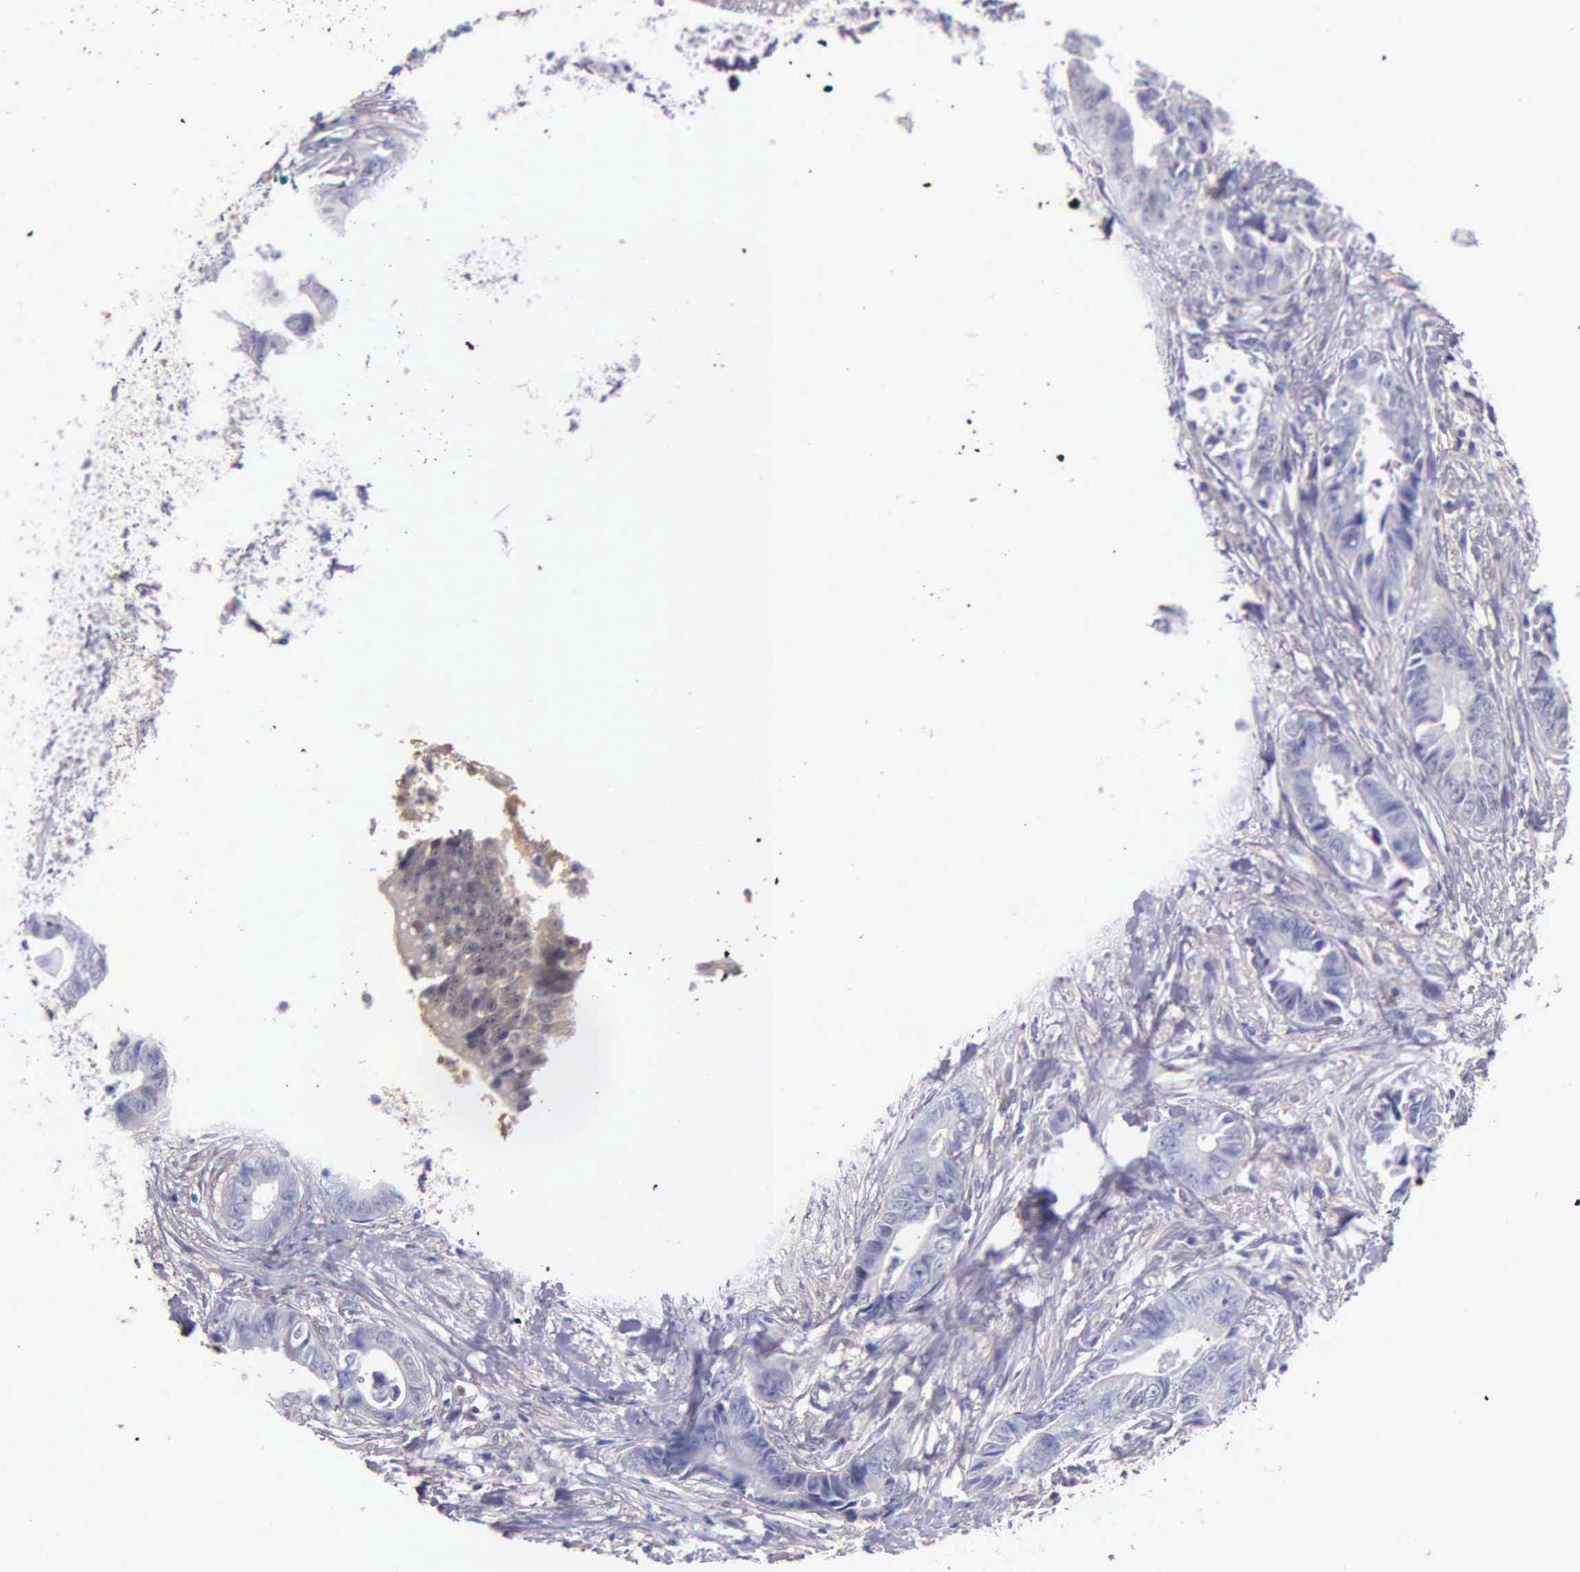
{"staining": {"intensity": "negative", "quantity": "none", "location": "none"}, "tissue": "colorectal cancer", "cell_type": "Tumor cells", "image_type": "cancer", "snomed": [{"axis": "morphology", "description": "Adenocarcinoma, NOS"}, {"axis": "topography", "description": "Rectum"}], "caption": "Immunohistochemistry of colorectal cancer (adenocarcinoma) reveals no positivity in tumor cells. The staining was performed using DAB to visualize the protein expression in brown, while the nuclei were stained in blue with hematoxylin (Magnification: 20x).", "gene": "GSTT2", "patient": {"sex": "female", "age": 98}}